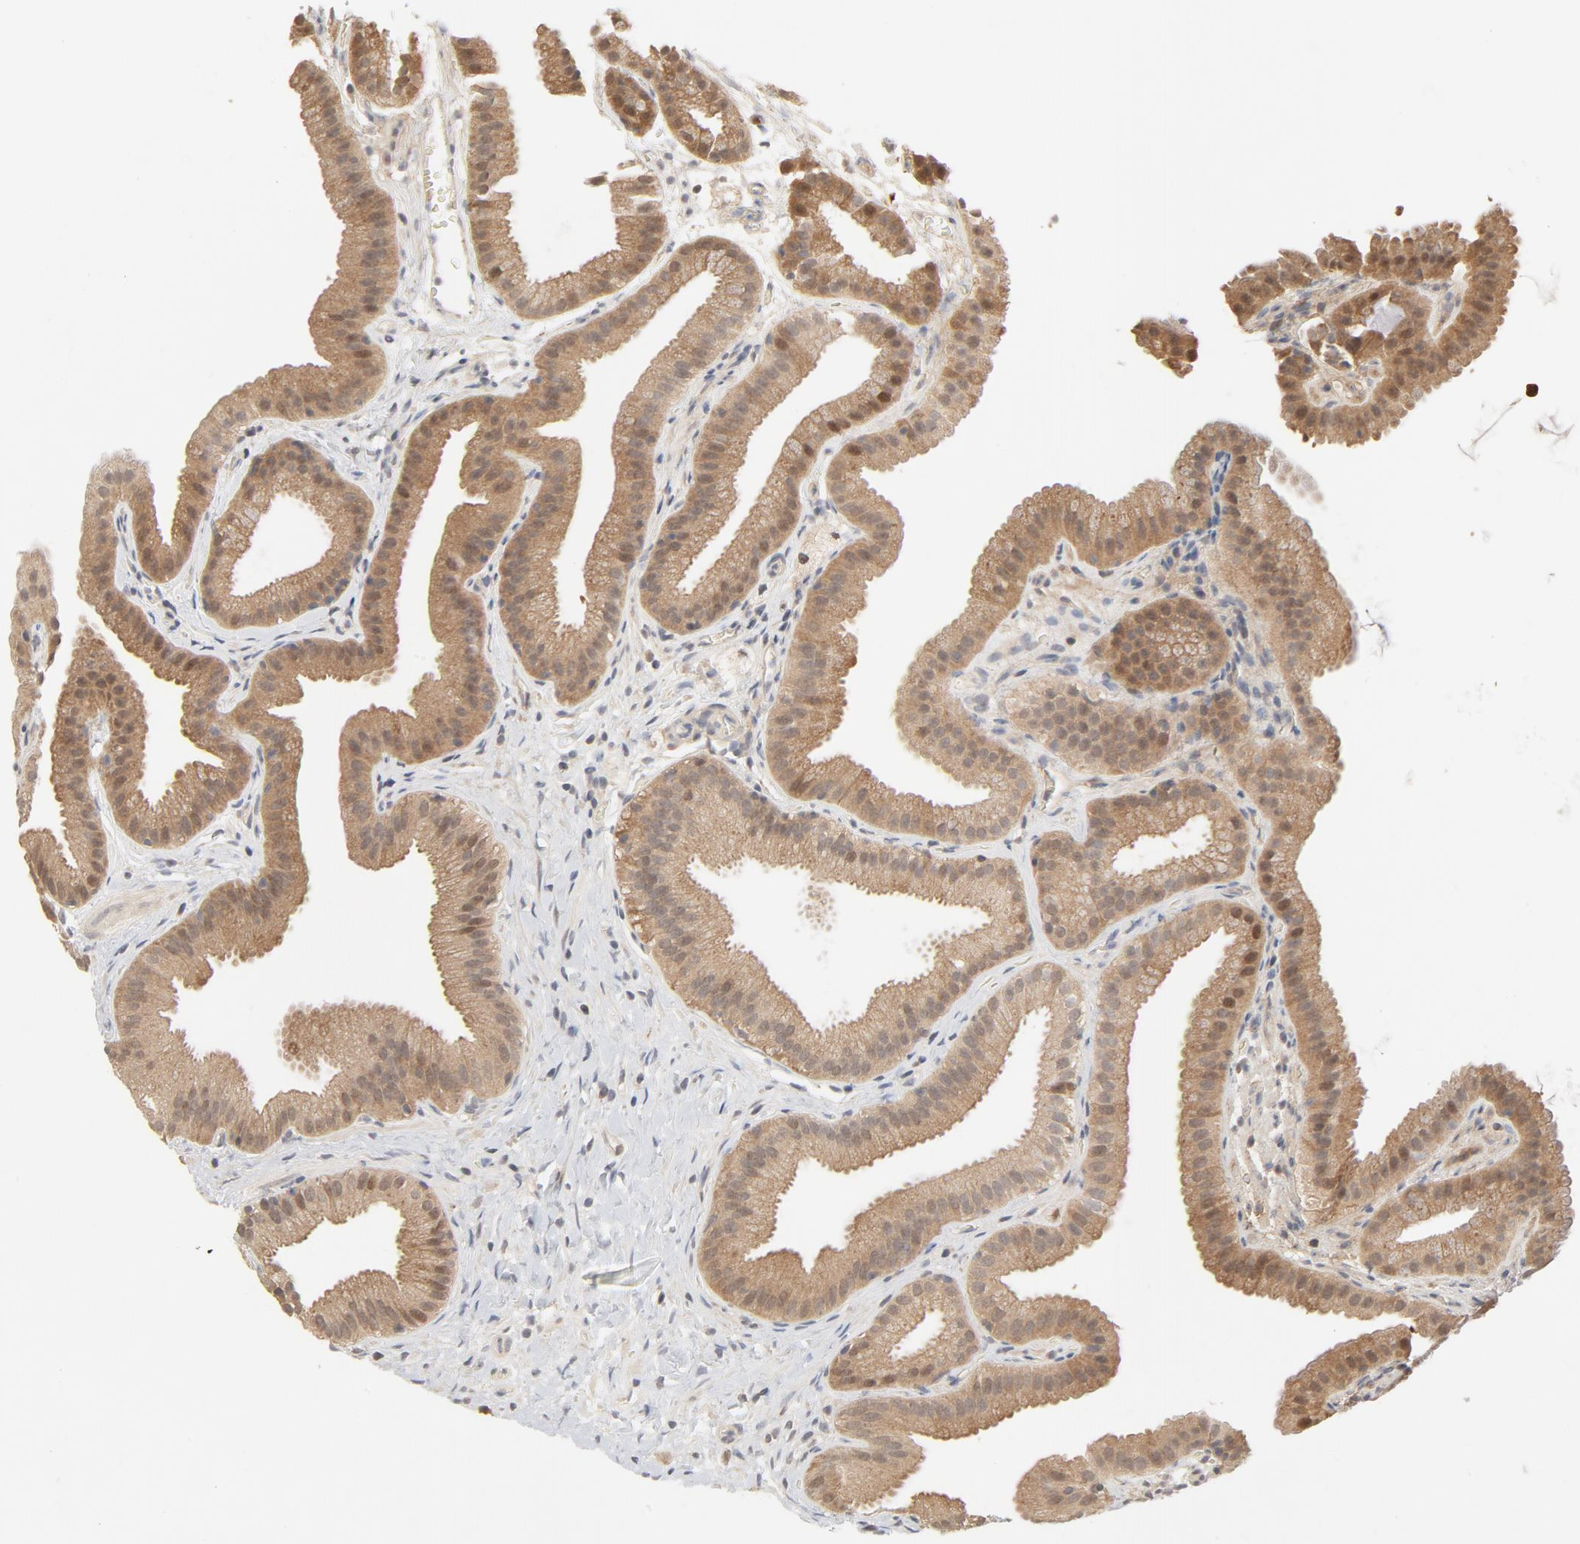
{"staining": {"intensity": "moderate", "quantity": ">75%", "location": "cytoplasmic/membranous,nuclear"}, "tissue": "gallbladder", "cell_type": "Glandular cells", "image_type": "normal", "snomed": [{"axis": "morphology", "description": "Normal tissue, NOS"}, {"axis": "topography", "description": "Gallbladder"}], "caption": "DAB immunohistochemical staining of unremarkable gallbladder shows moderate cytoplasmic/membranous,nuclear protein expression in approximately >75% of glandular cells. (Stains: DAB (3,3'-diaminobenzidine) in brown, nuclei in blue, Microscopy: brightfield microscopy at high magnification).", "gene": "NEDD8", "patient": {"sex": "female", "age": 63}}